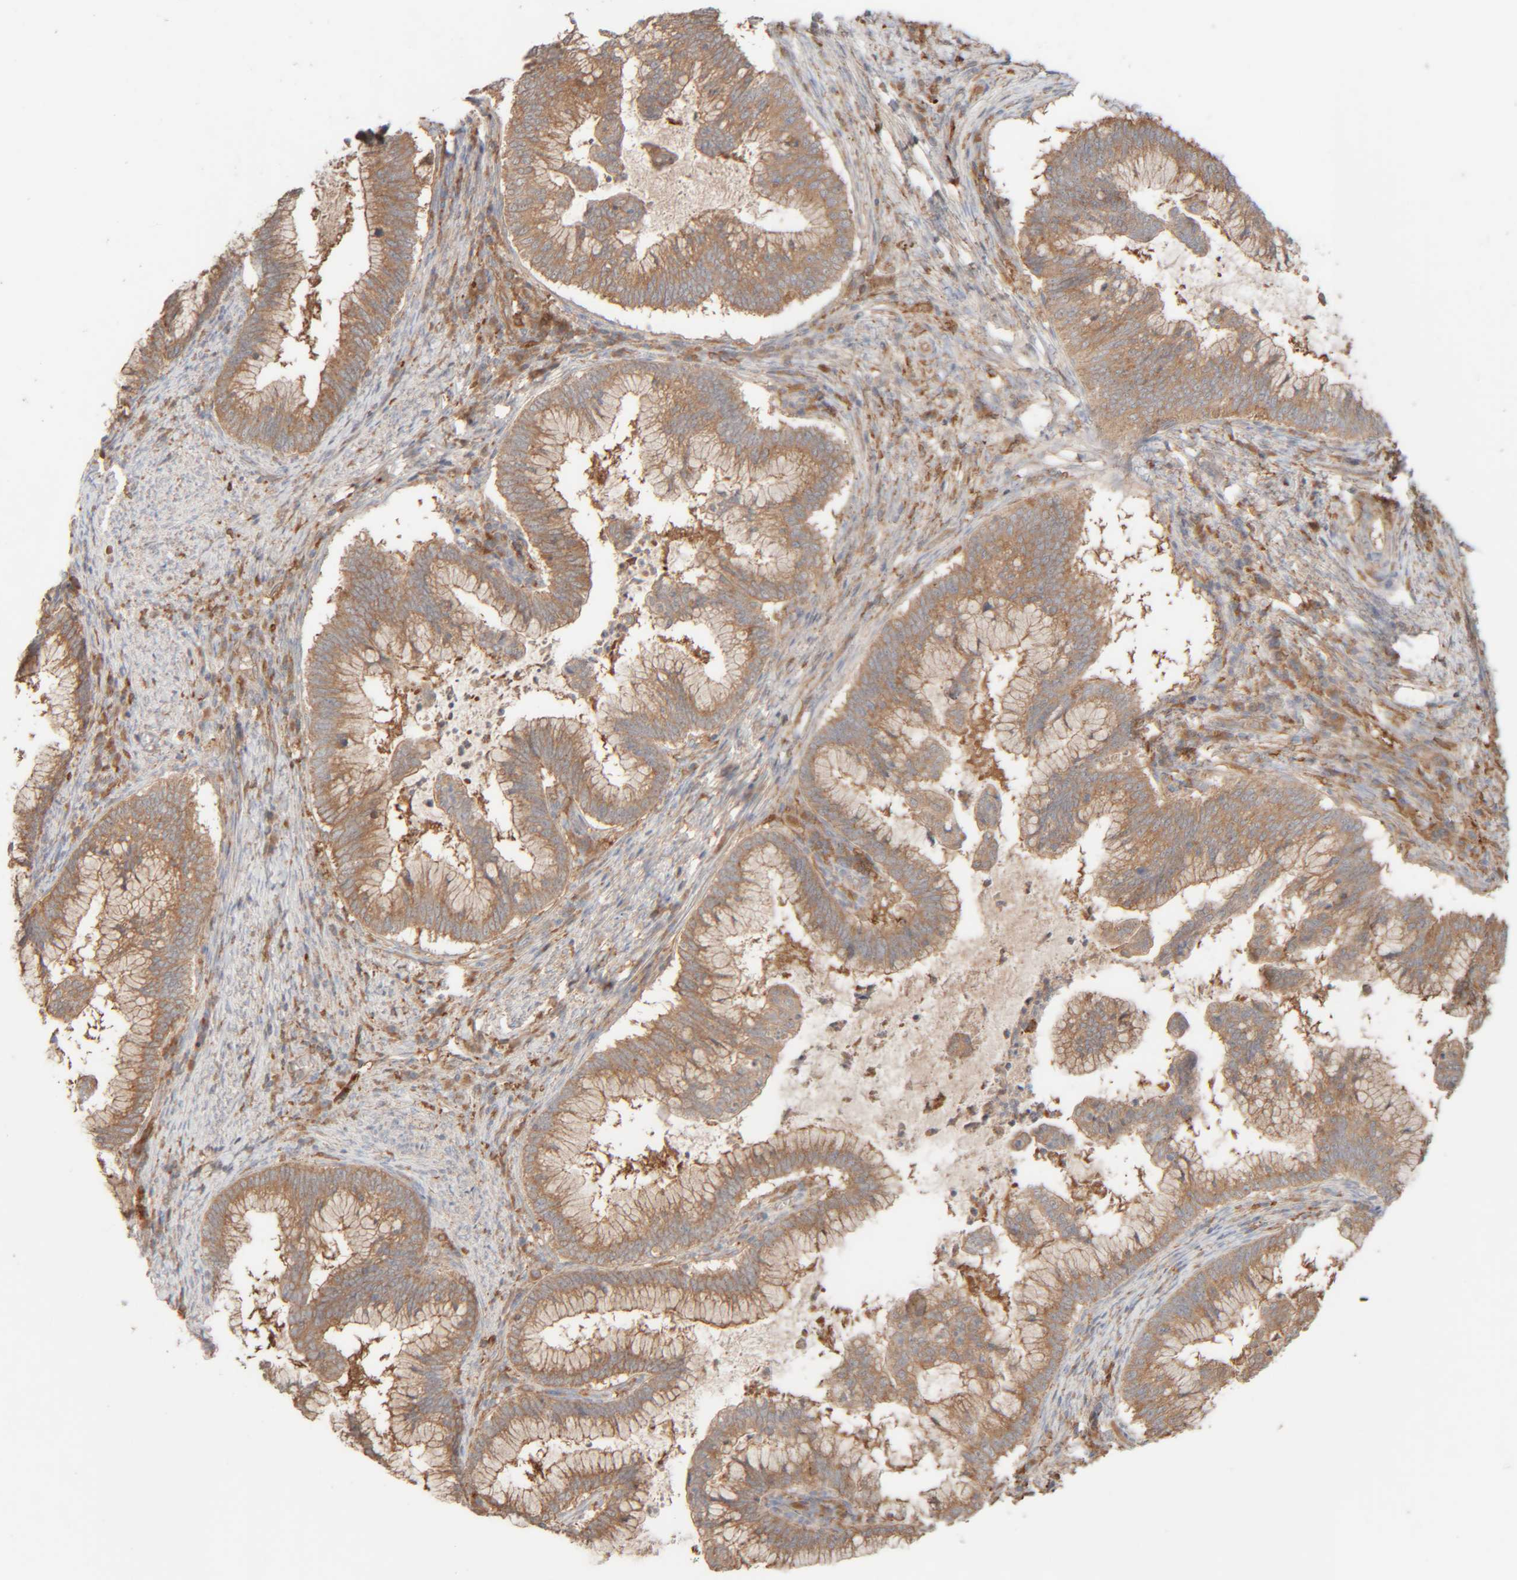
{"staining": {"intensity": "moderate", "quantity": ">75%", "location": "cytoplasmic/membranous"}, "tissue": "cervical cancer", "cell_type": "Tumor cells", "image_type": "cancer", "snomed": [{"axis": "morphology", "description": "Adenocarcinoma, NOS"}, {"axis": "topography", "description": "Cervix"}], "caption": "Cervical cancer stained for a protein reveals moderate cytoplasmic/membranous positivity in tumor cells.", "gene": "TMEM192", "patient": {"sex": "female", "age": 36}}